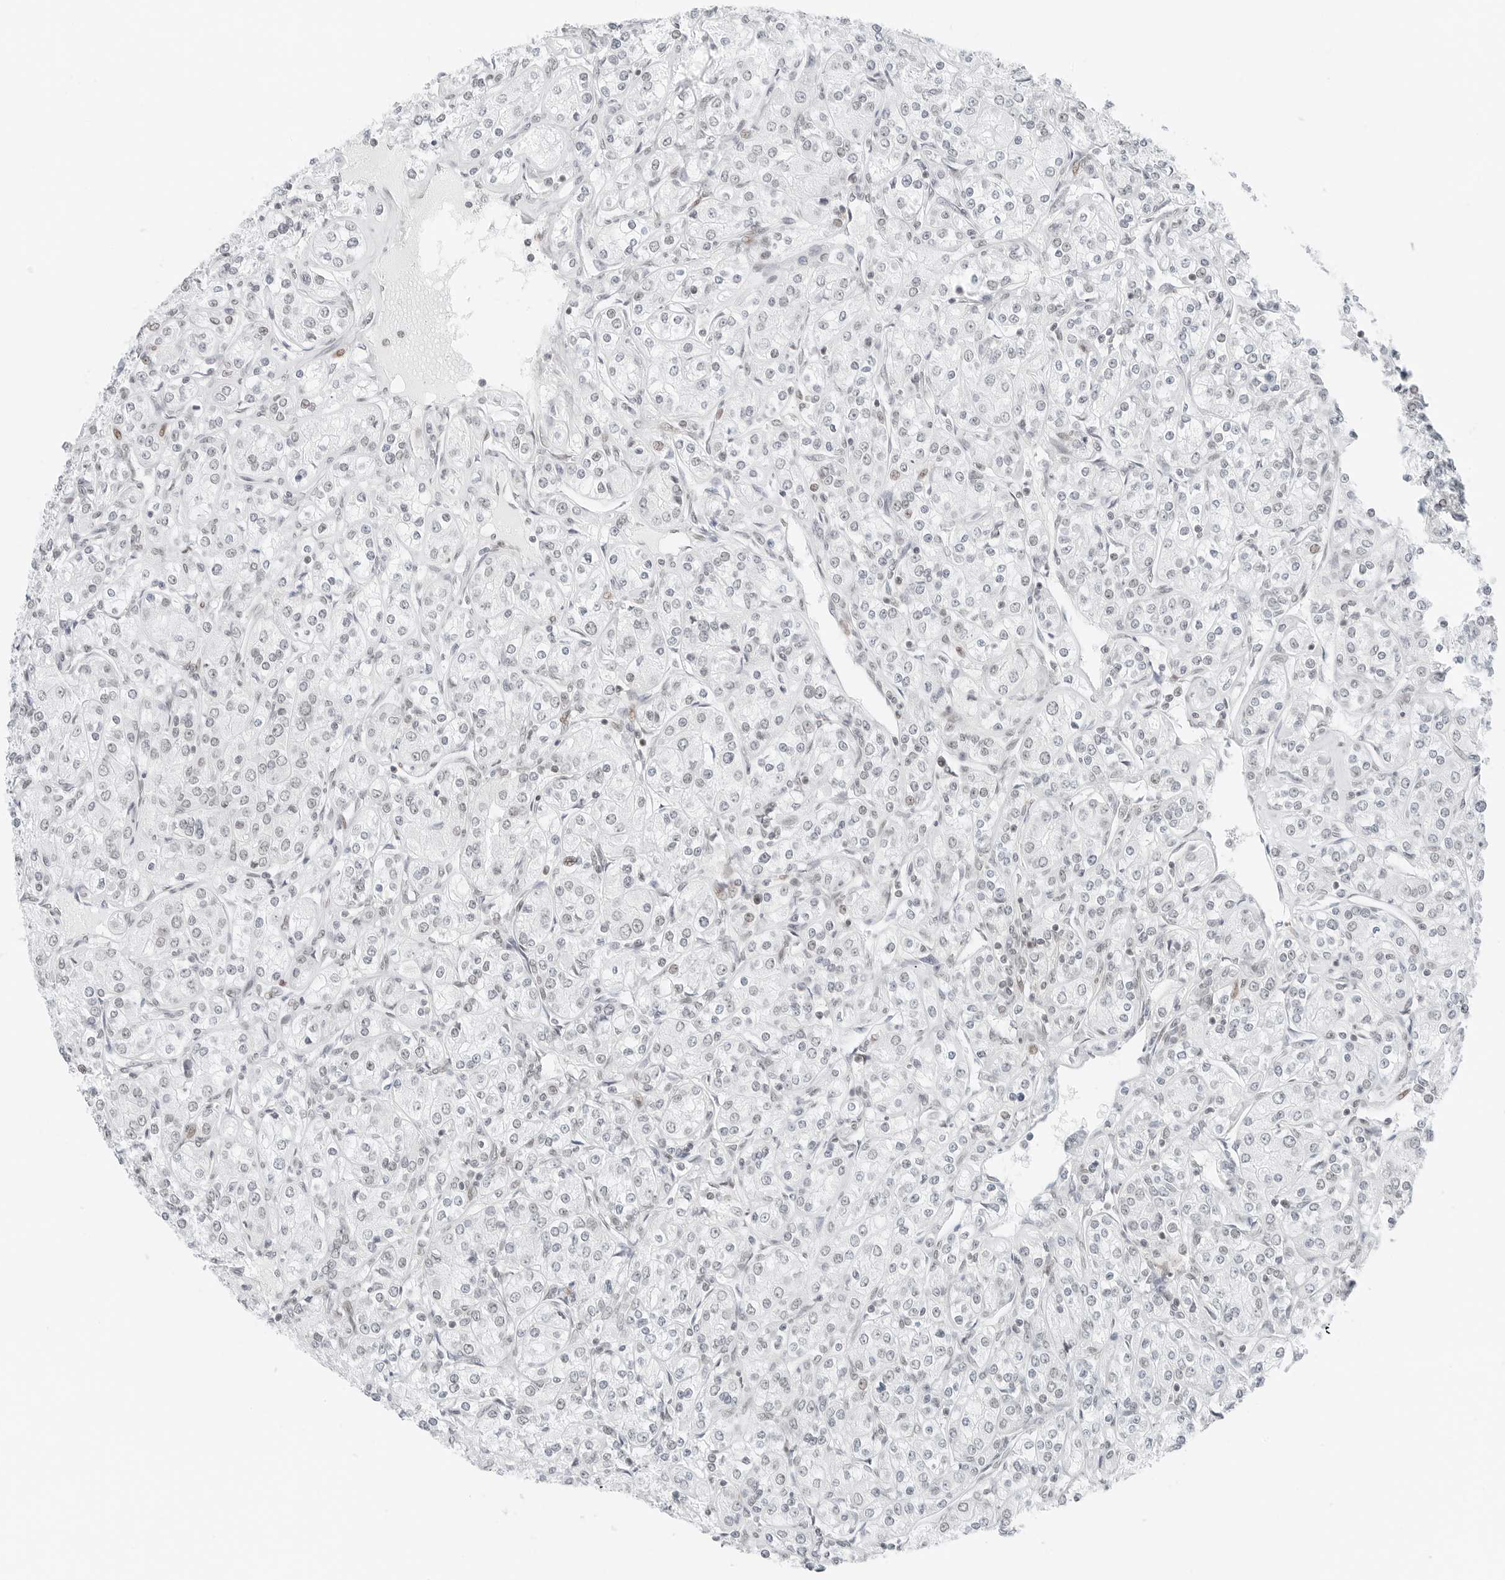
{"staining": {"intensity": "negative", "quantity": "none", "location": "none"}, "tissue": "renal cancer", "cell_type": "Tumor cells", "image_type": "cancer", "snomed": [{"axis": "morphology", "description": "Adenocarcinoma, NOS"}, {"axis": "topography", "description": "Kidney"}], "caption": "DAB (3,3'-diaminobenzidine) immunohistochemical staining of renal cancer (adenocarcinoma) shows no significant staining in tumor cells.", "gene": "CRTC2", "patient": {"sex": "male", "age": 77}}